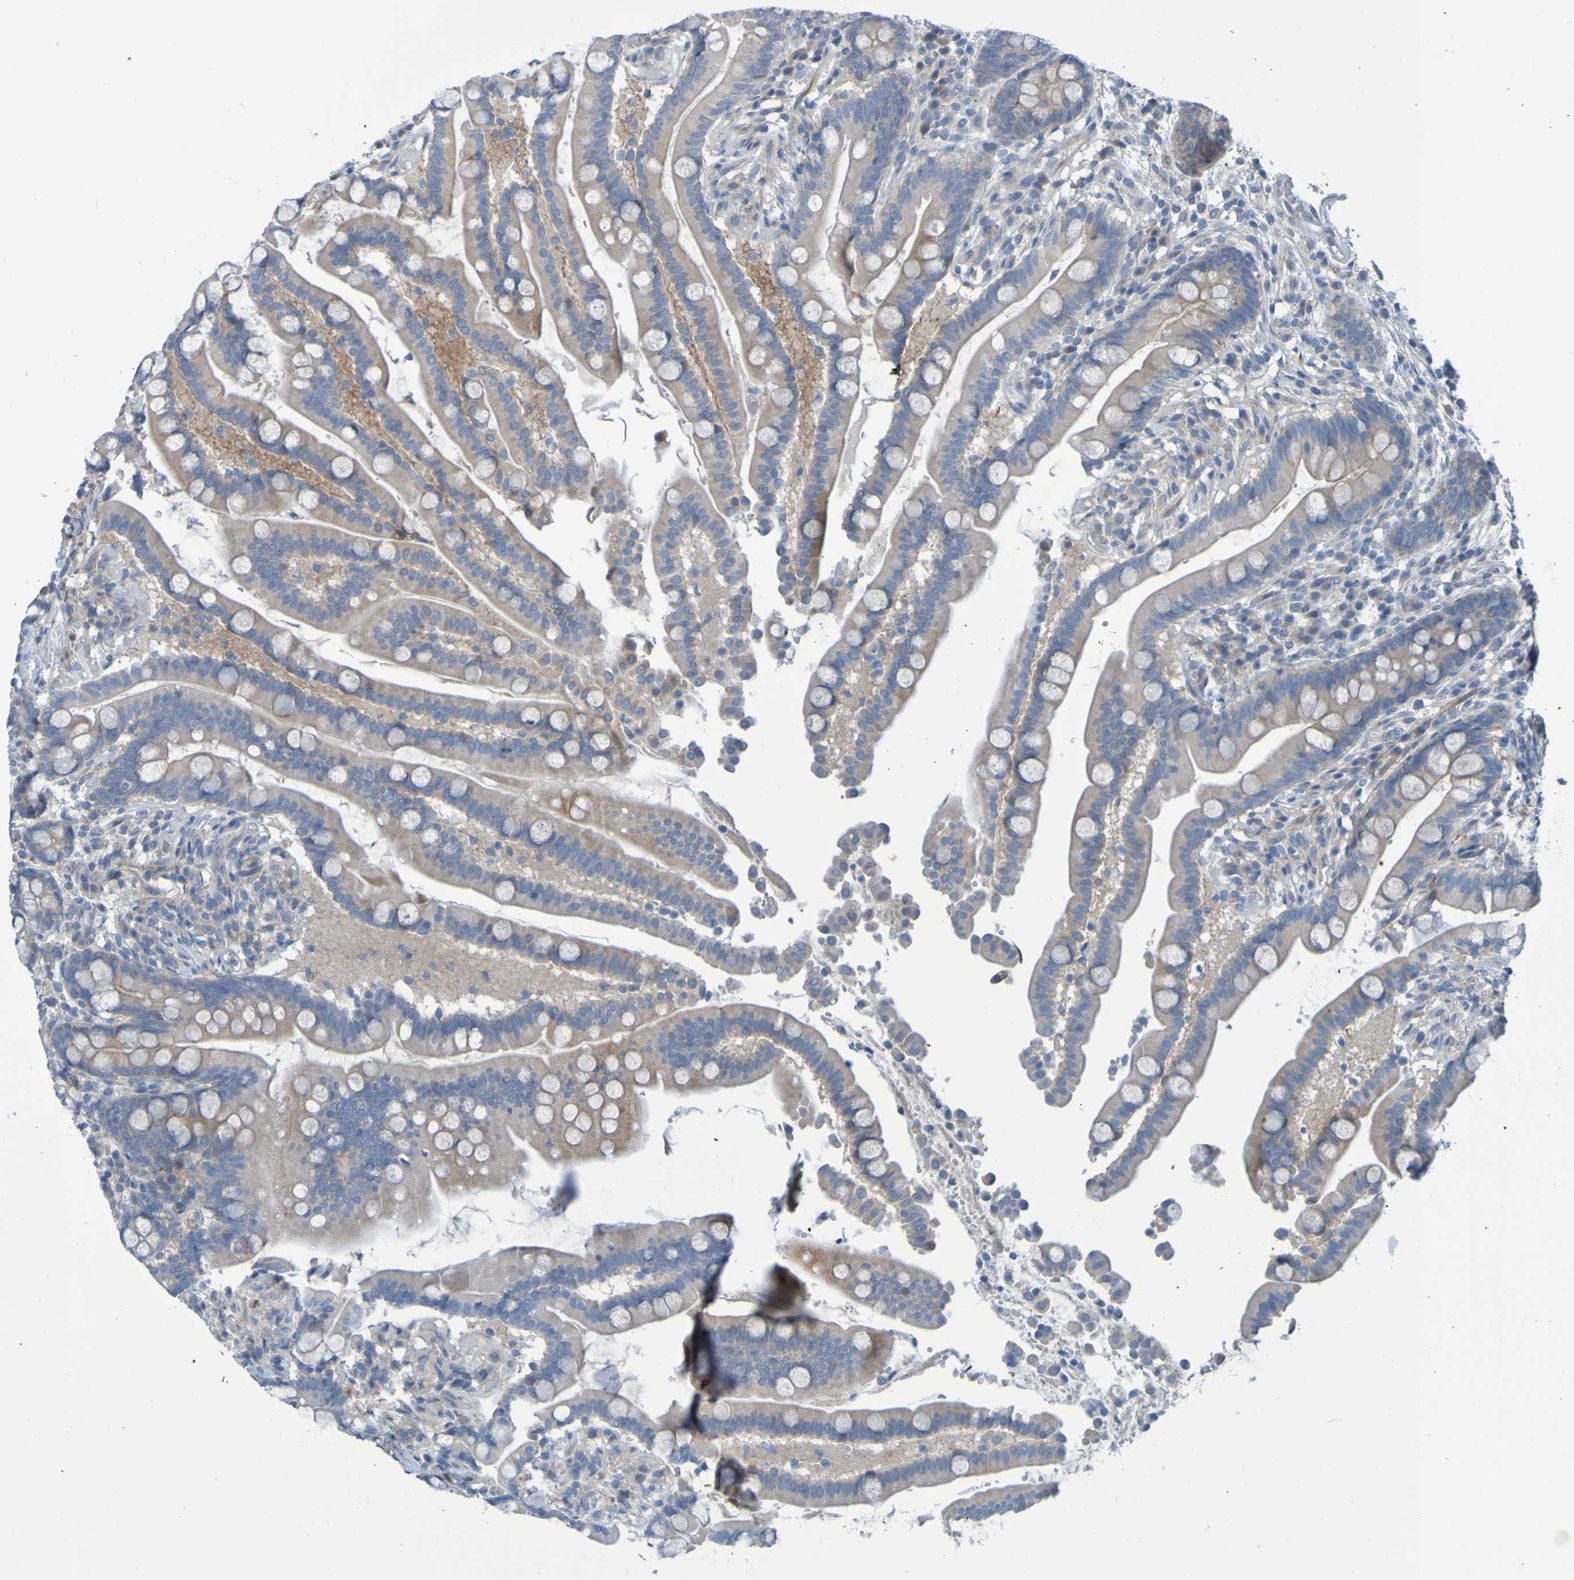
{"staining": {"intensity": "negative", "quantity": "none", "location": "none"}, "tissue": "colon", "cell_type": "Endothelial cells", "image_type": "normal", "snomed": [{"axis": "morphology", "description": "Normal tissue, NOS"}, {"axis": "topography", "description": "Colon"}], "caption": "DAB immunohistochemical staining of unremarkable human colon demonstrates no significant positivity in endothelial cells.", "gene": "NPRL3", "patient": {"sex": "male", "age": 73}}